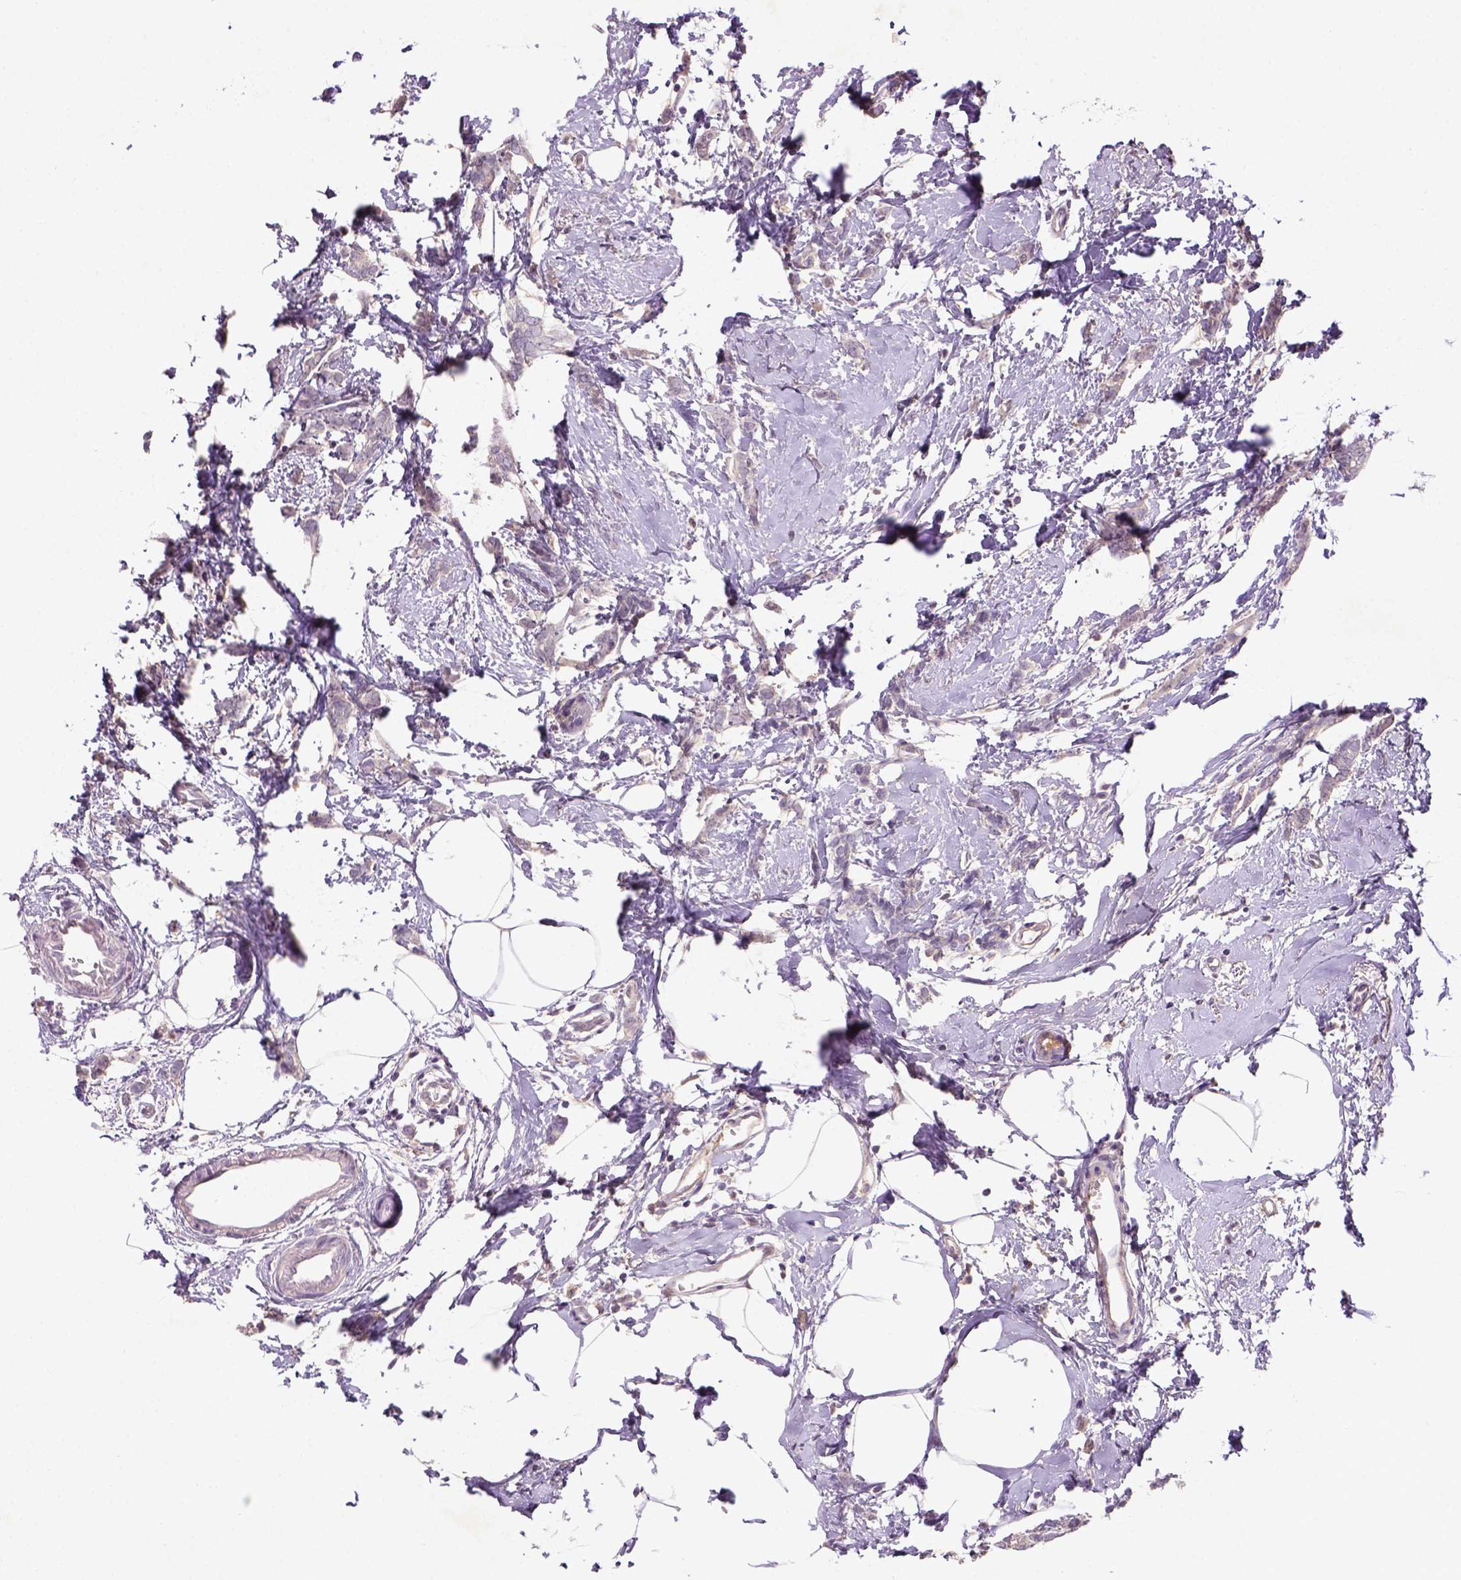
{"staining": {"intensity": "negative", "quantity": "none", "location": "none"}, "tissue": "breast cancer", "cell_type": "Tumor cells", "image_type": "cancer", "snomed": [{"axis": "morphology", "description": "Duct carcinoma"}, {"axis": "topography", "description": "Breast"}], "caption": "A high-resolution histopathology image shows immunohistochemistry staining of breast cancer, which reveals no significant expression in tumor cells.", "gene": "NLGN2", "patient": {"sex": "female", "age": 40}}